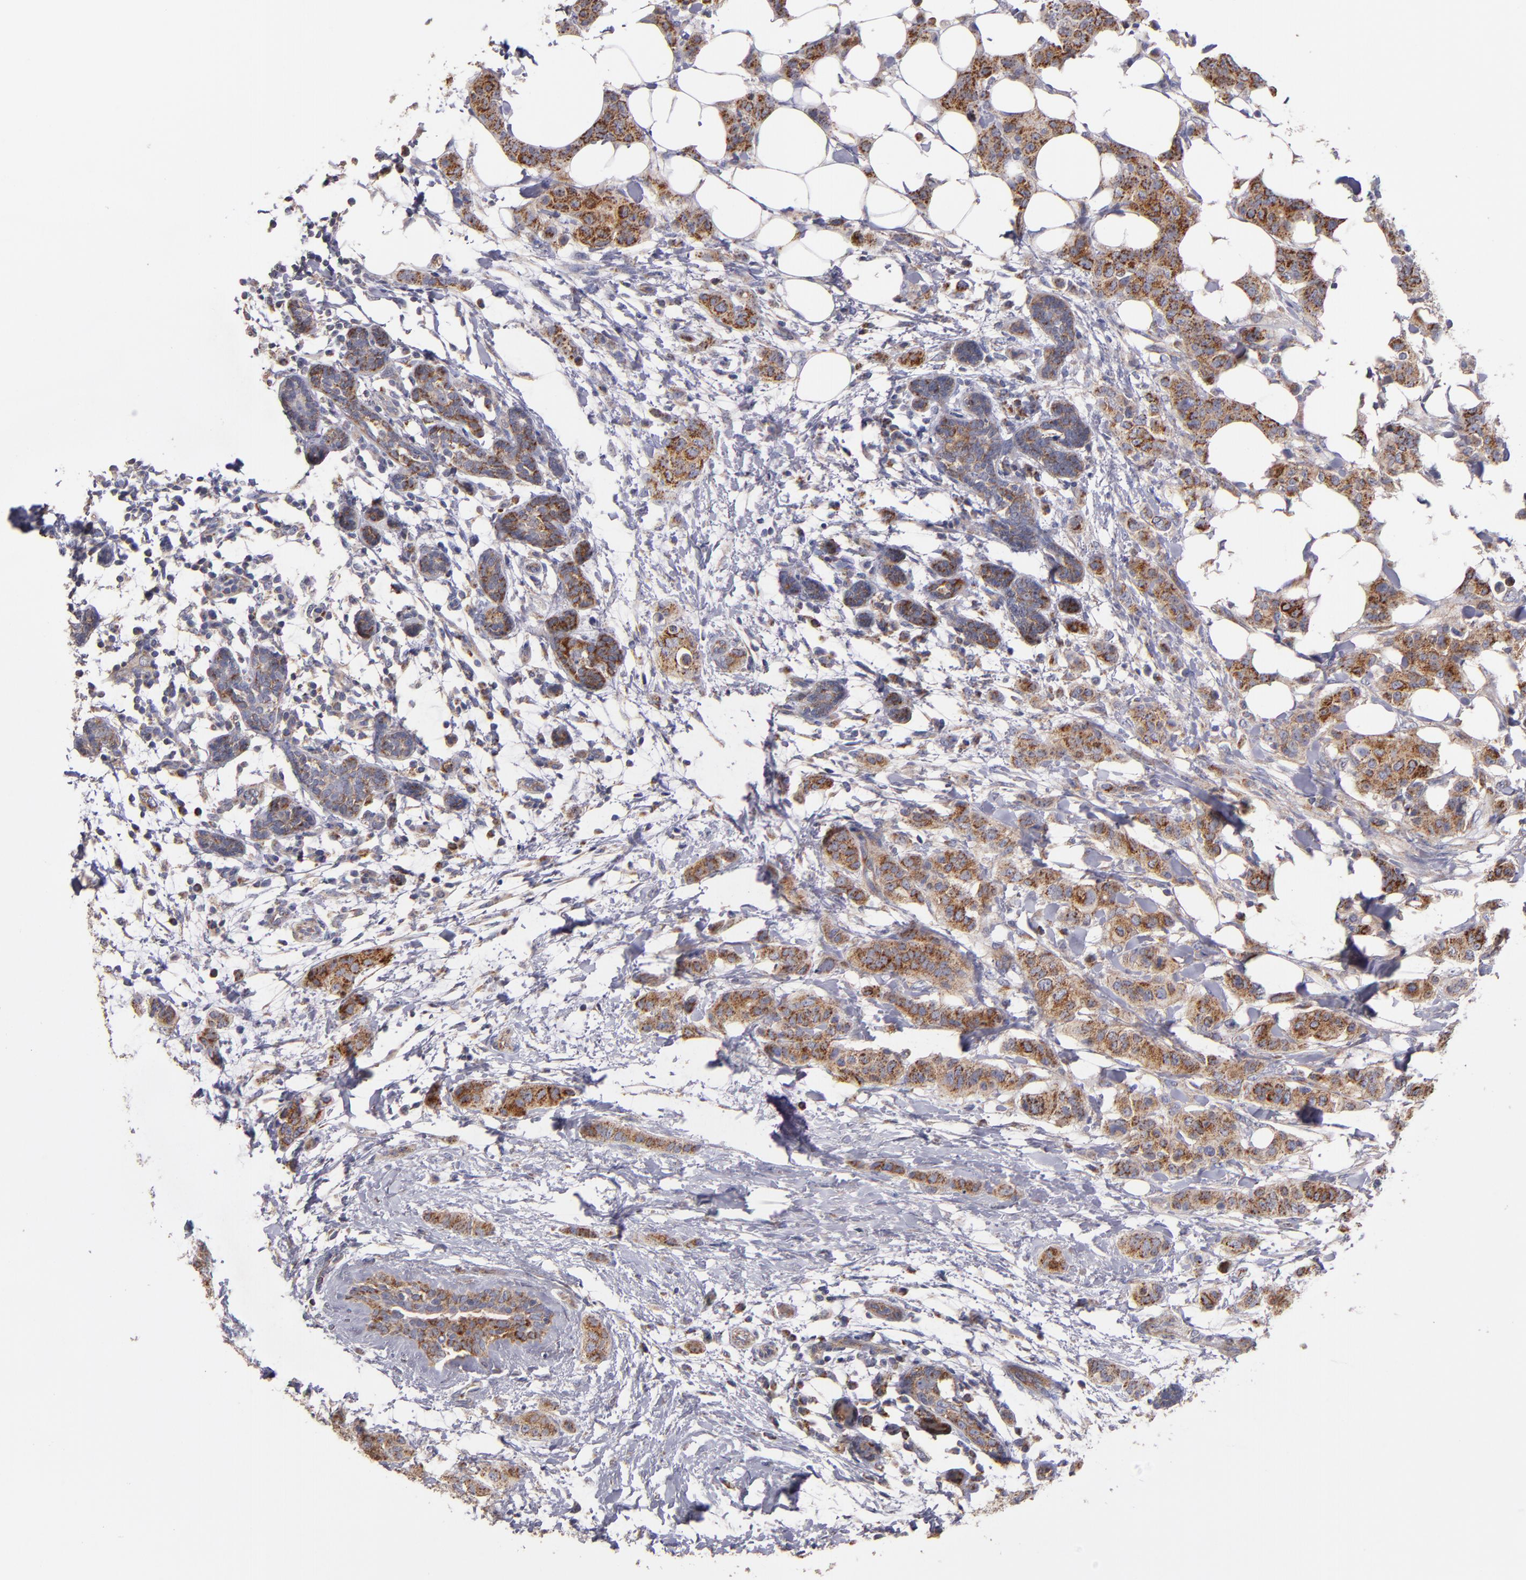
{"staining": {"intensity": "moderate", "quantity": ">75%", "location": "cytoplasmic/membranous"}, "tissue": "breast cancer", "cell_type": "Tumor cells", "image_type": "cancer", "snomed": [{"axis": "morphology", "description": "Duct carcinoma"}, {"axis": "topography", "description": "Breast"}], "caption": "Protein staining of breast cancer (intraductal carcinoma) tissue exhibits moderate cytoplasmic/membranous staining in approximately >75% of tumor cells.", "gene": "CLTA", "patient": {"sex": "female", "age": 40}}